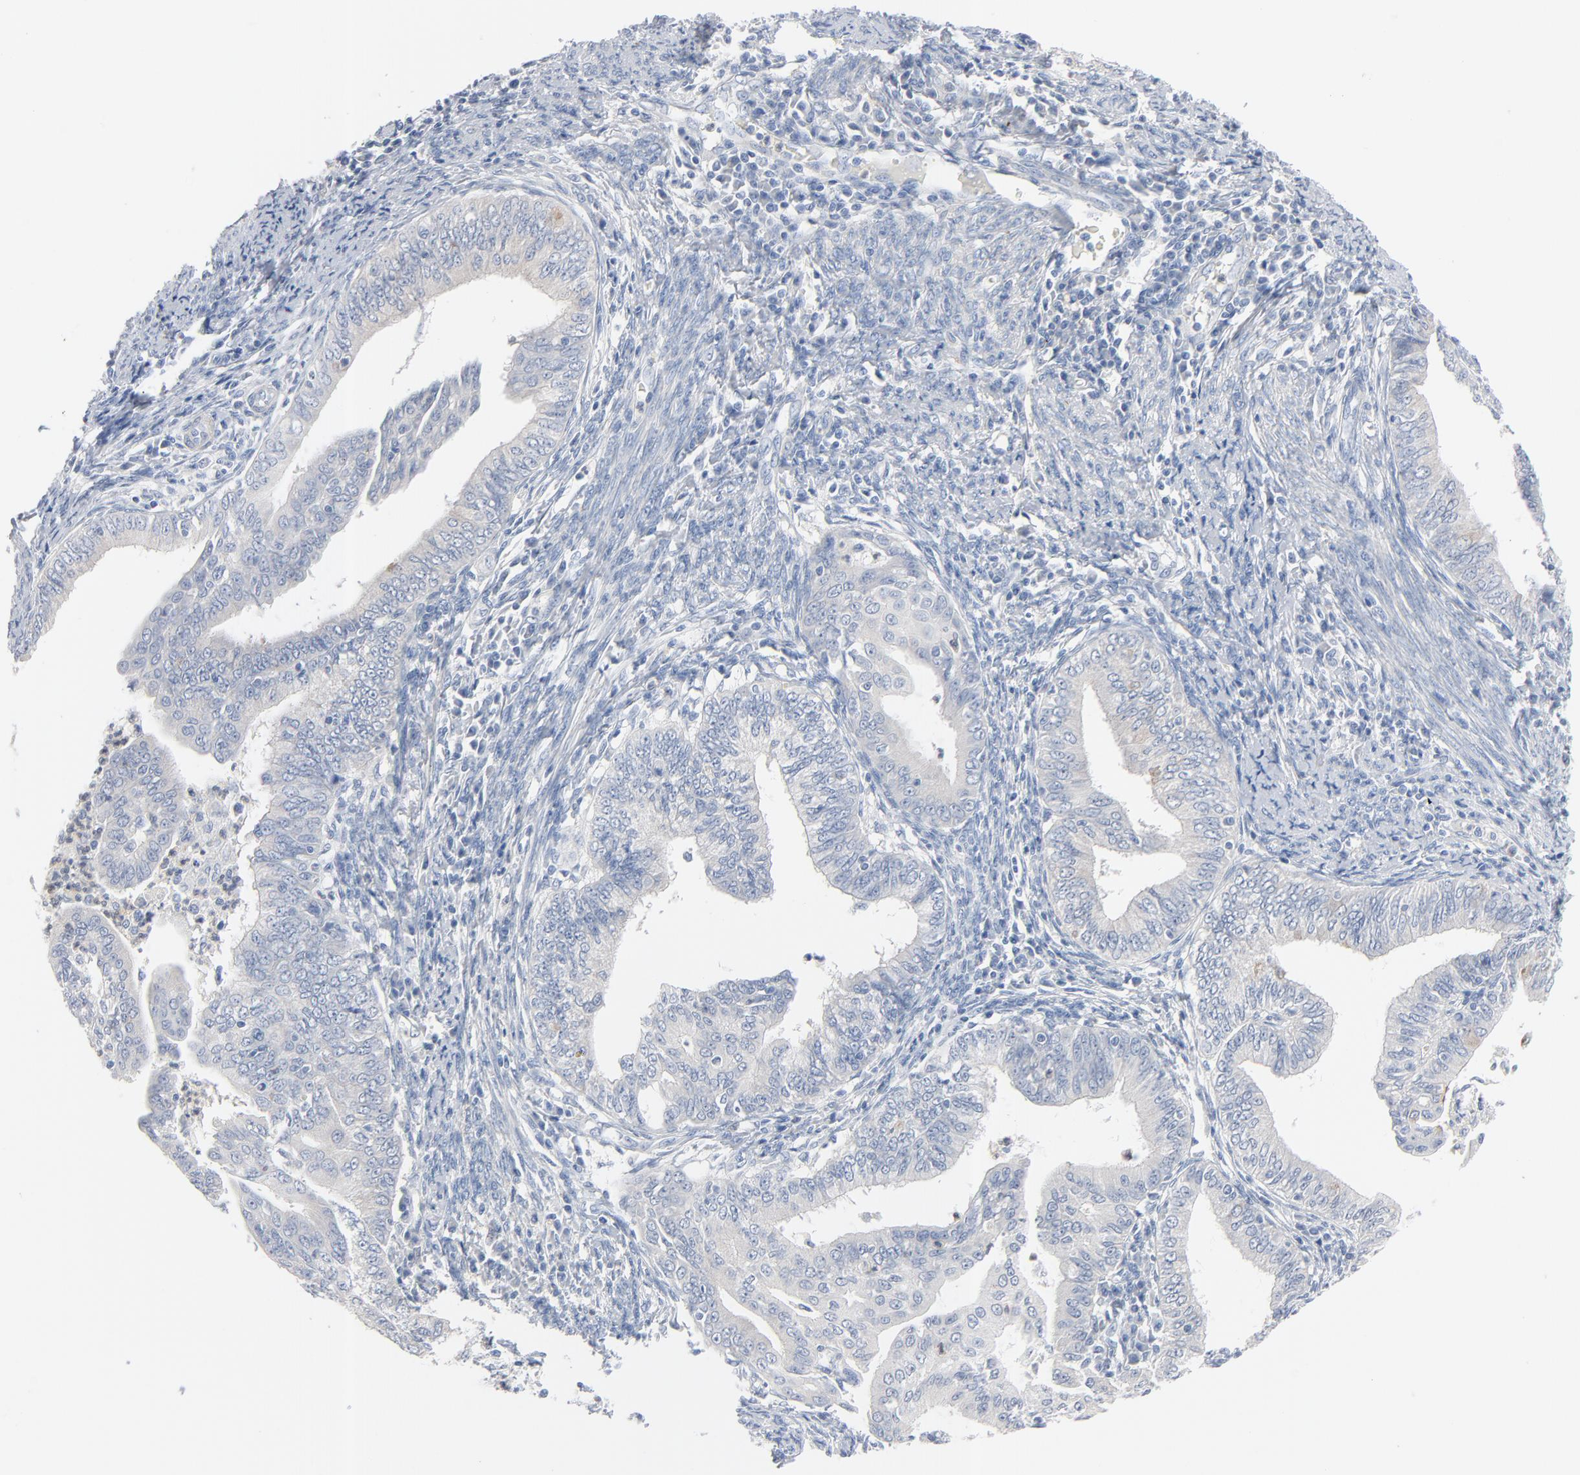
{"staining": {"intensity": "negative", "quantity": "none", "location": "none"}, "tissue": "endometrial cancer", "cell_type": "Tumor cells", "image_type": "cancer", "snomed": [{"axis": "morphology", "description": "Adenocarcinoma, NOS"}, {"axis": "topography", "description": "Endometrium"}], "caption": "The histopathology image demonstrates no staining of tumor cells in endometrial adenocarcinoma.", "gene": "IFT43", "patient": {"sex": "female", "age": 66}}